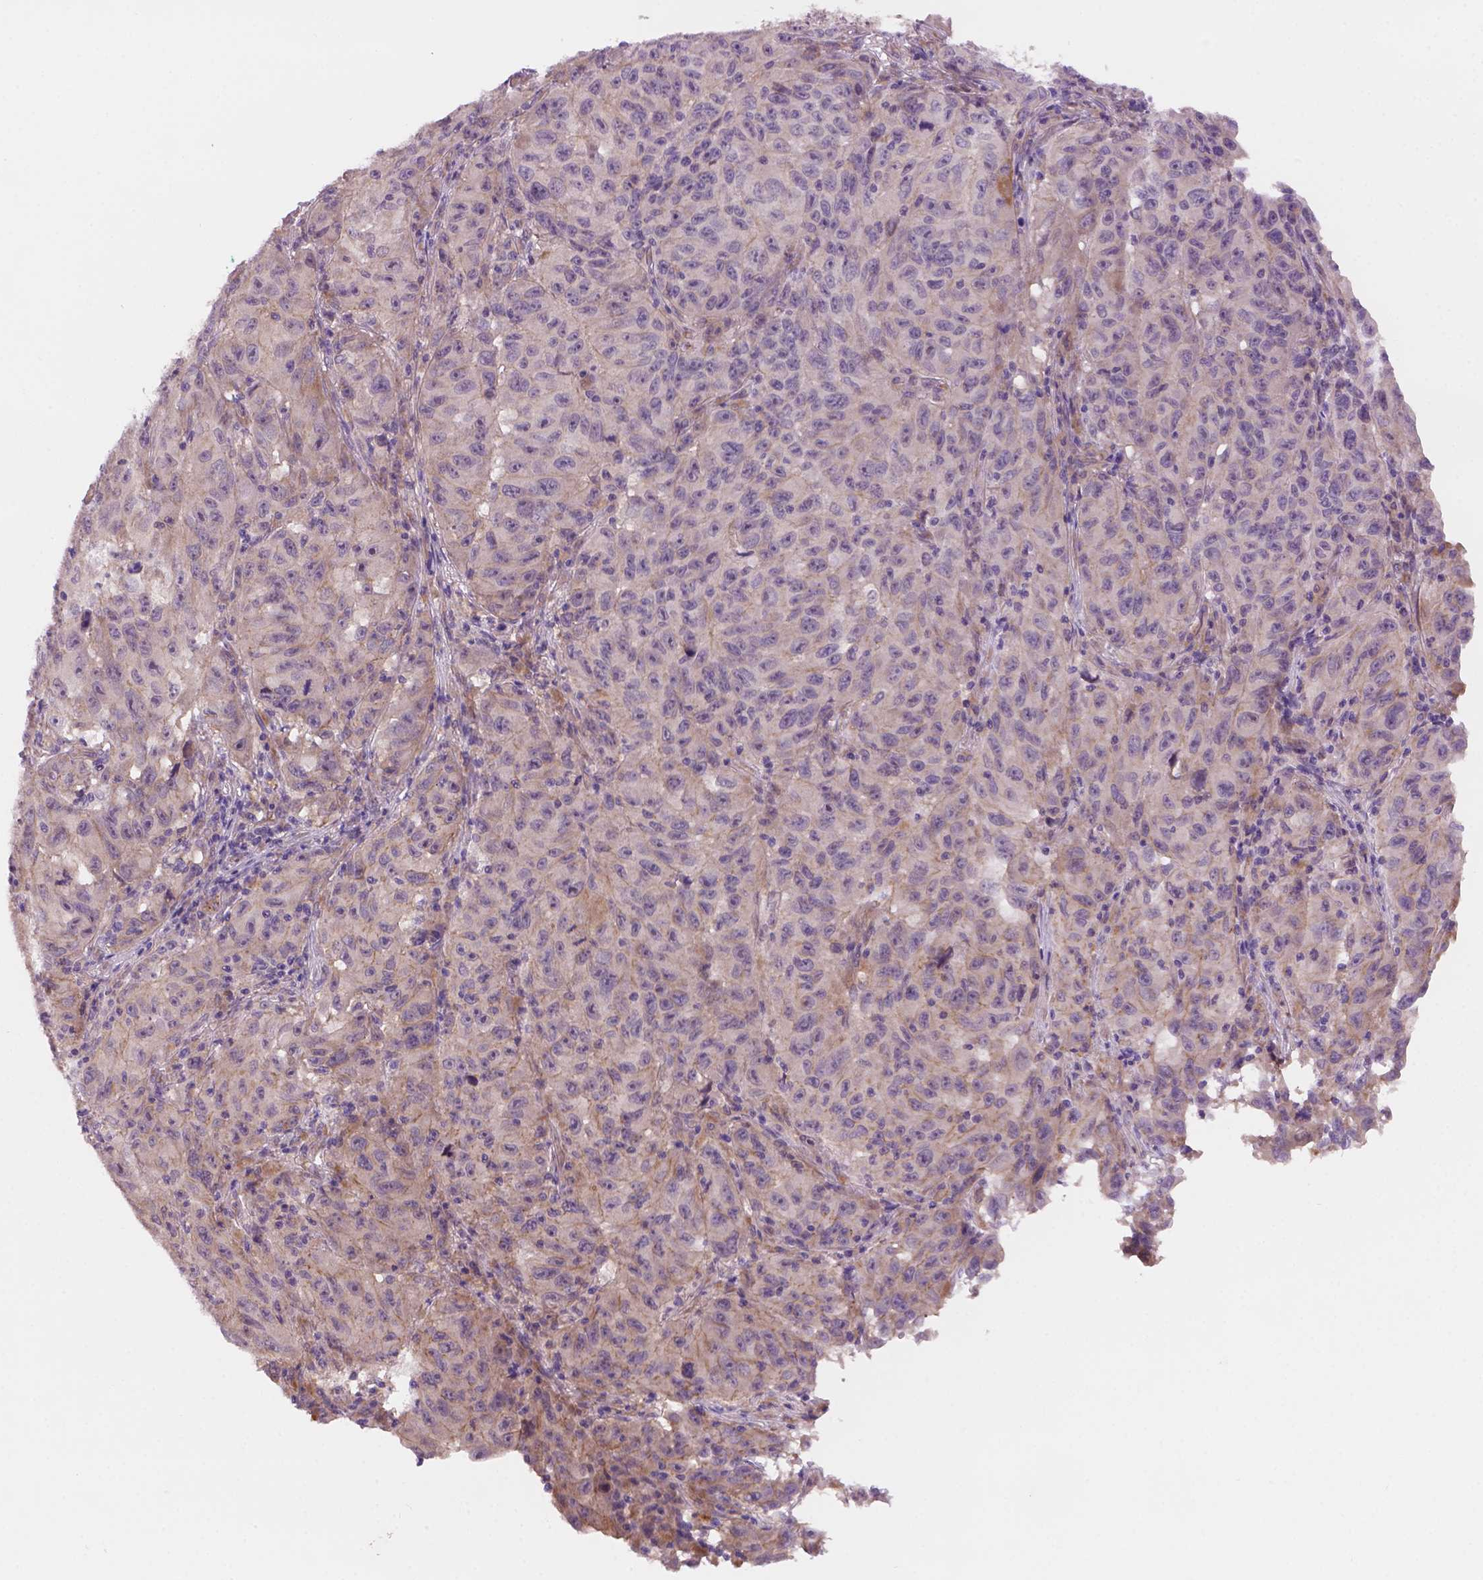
{"staining": {"intensity": "negative", "quantity": "none", "location": "none"}, "tissue": "melanoma", "cell_type": "Tumor cells", "image_type": "cancer", "snomed": [{"axis": "morphology", "description": "Malignant melanoma, NOS"}, {"axis": "topography", "description": "Vulva, labia, clitoris and Bartholin´s gland, NO"}], "caption": "This is a image of IHC staining of melanoma, which shows no expression in tumor cells.", "gene": "AMMECR1", "patient": {"sex": "female", "age": 75}}